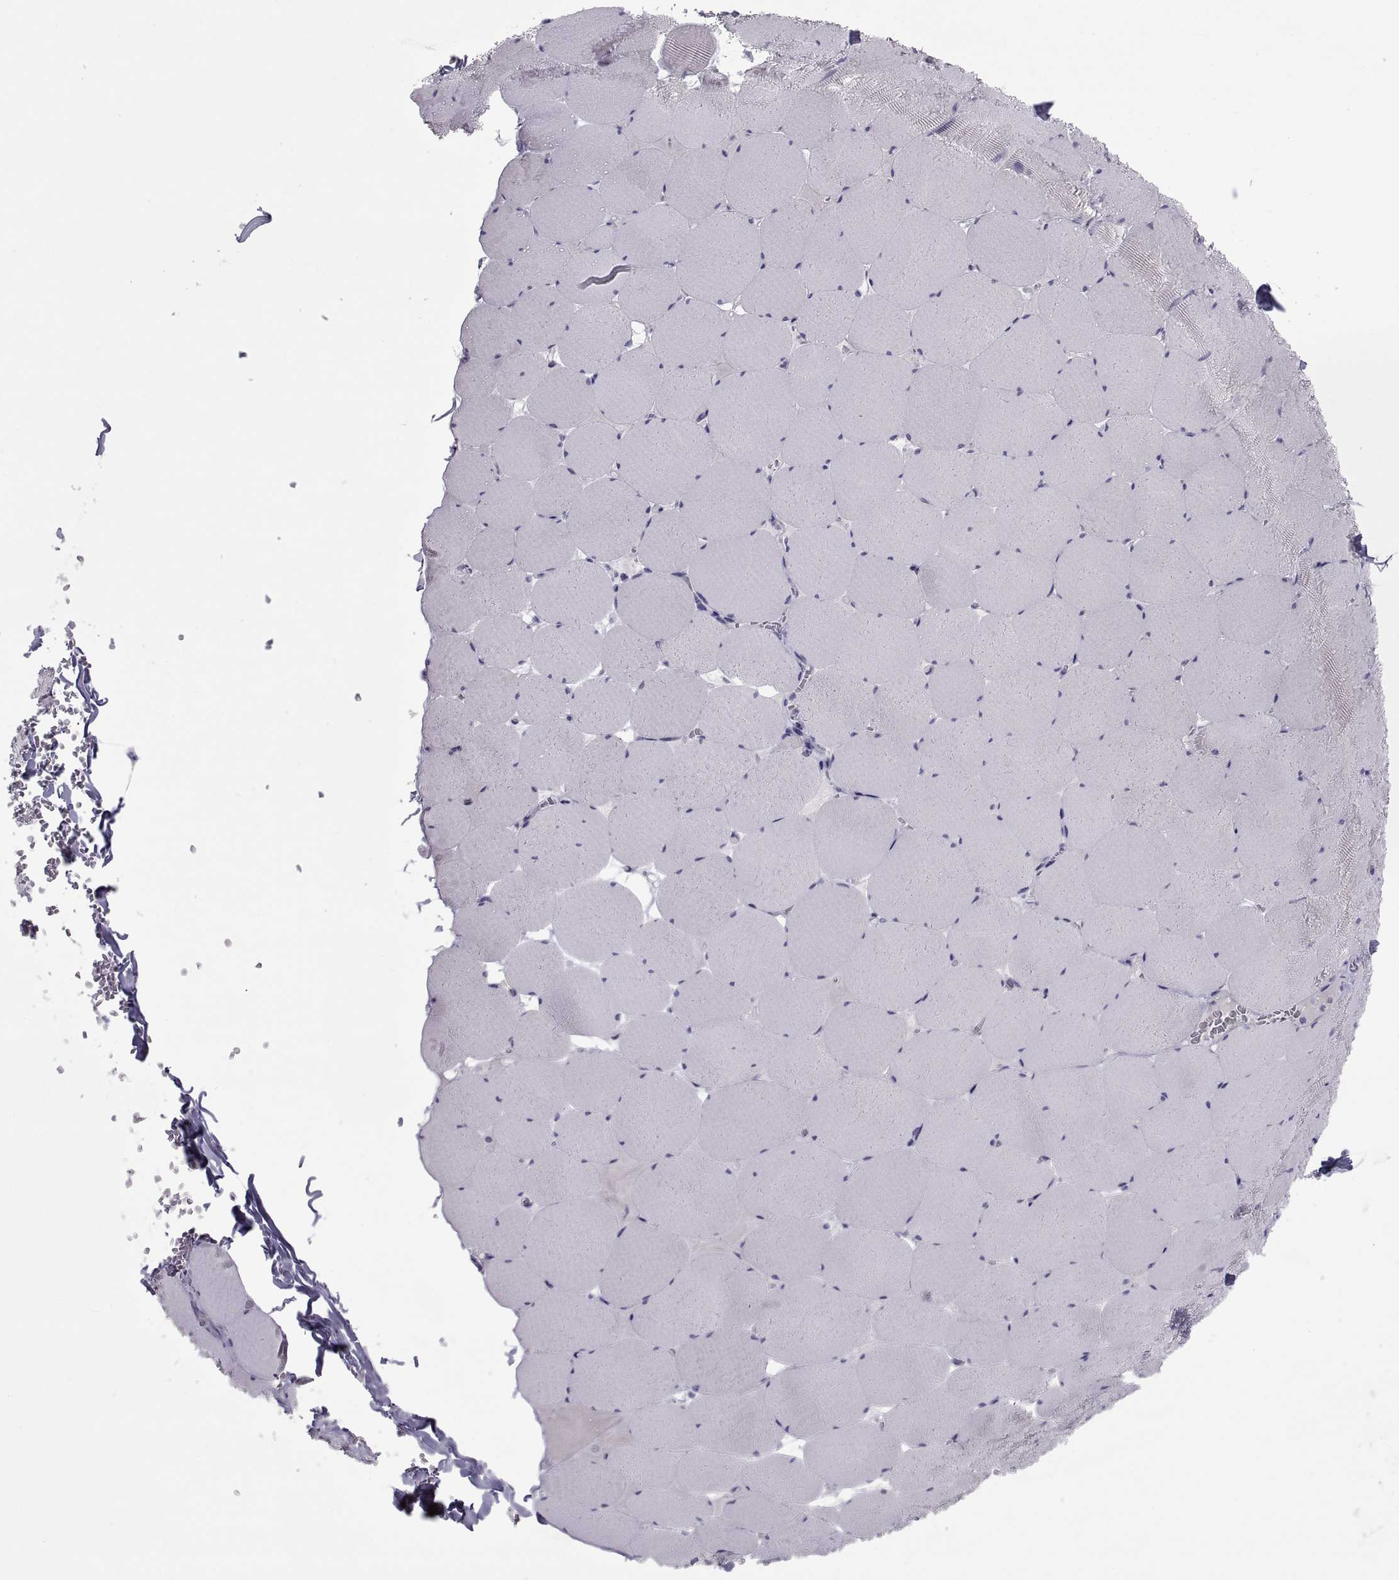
{"staining": {"intensity": "negative", "quantity": "none", "location": "none"}, "tissue": "skeletal muscle", "cell_type": "Myocytes", "image_type": "normal", "snomed": [{"axis": "morphology", "description": "Normal tissue, NOS"}, {"axis": "morphology", "description": "Malignant melanoma, Metastatic site"}, {"axis": "topography", "description": "Skeletal muscle"}], "caption": "Immunohistochemistry (IHC) of unremarkable skeletal muscle shows no positivity in myocytes.", "gene": "MAGEB1", "patient": {"sex": "male", "age": 50}}